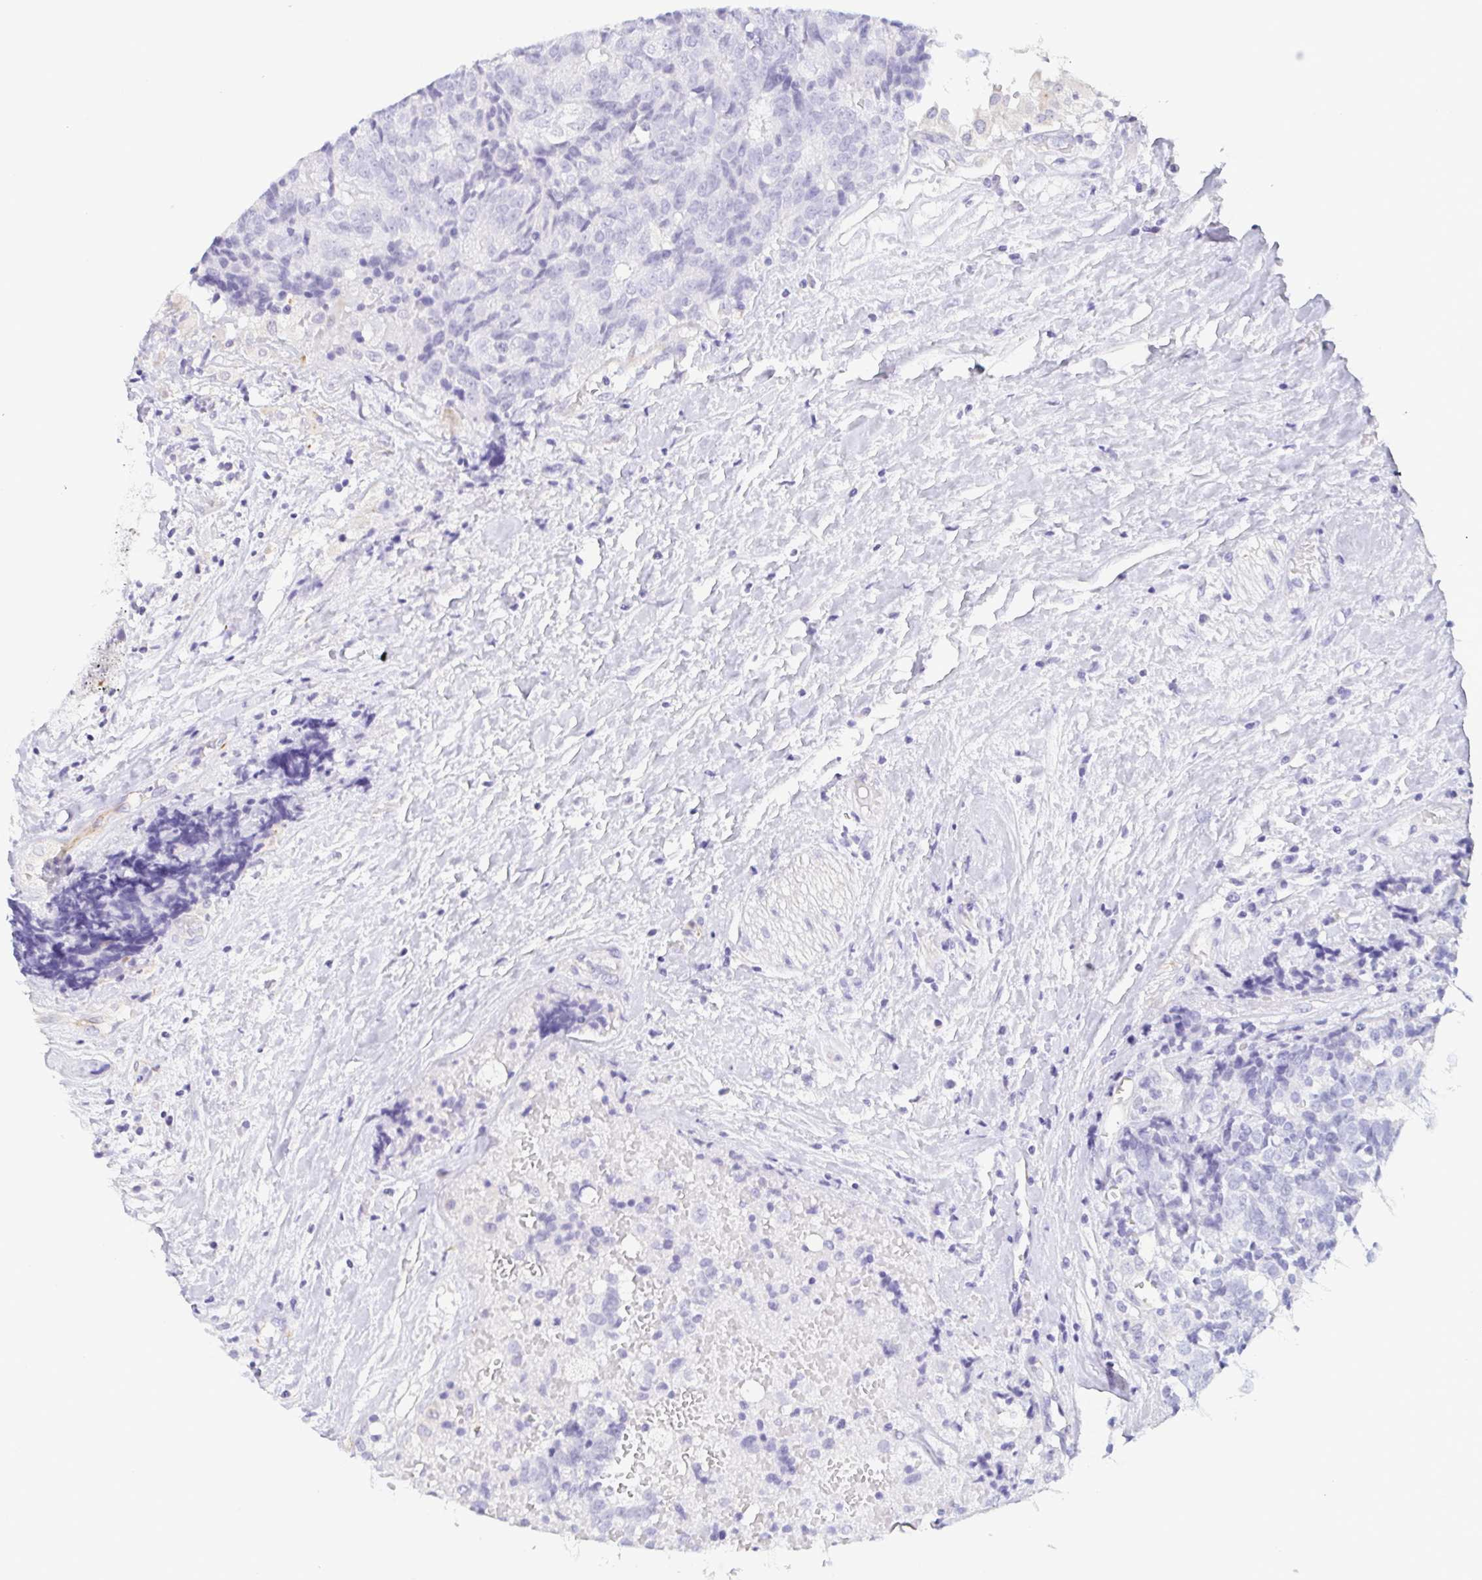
{"staining": {"intensity": "negative", "quantity": "none", "location": "none"}, "tissue": "prostate cancer", "cell_type": "Tumor cells", "image_type": "cancer", "snomed": [{"axis": "morphology", "description": "Adenocarcinoma, High grade"}, {"axis": "topography", "description": "Prostate and seminal vesicle, NOS"}], "caption": "Protein analysis of prostate cancer reveals no significant expression in tumor cells. (Immunohistochemistry (ihc), brightfield microscopy, high magnification).", "gene": "COL17A1", "patient": {"sex": "male", "age": 60}}